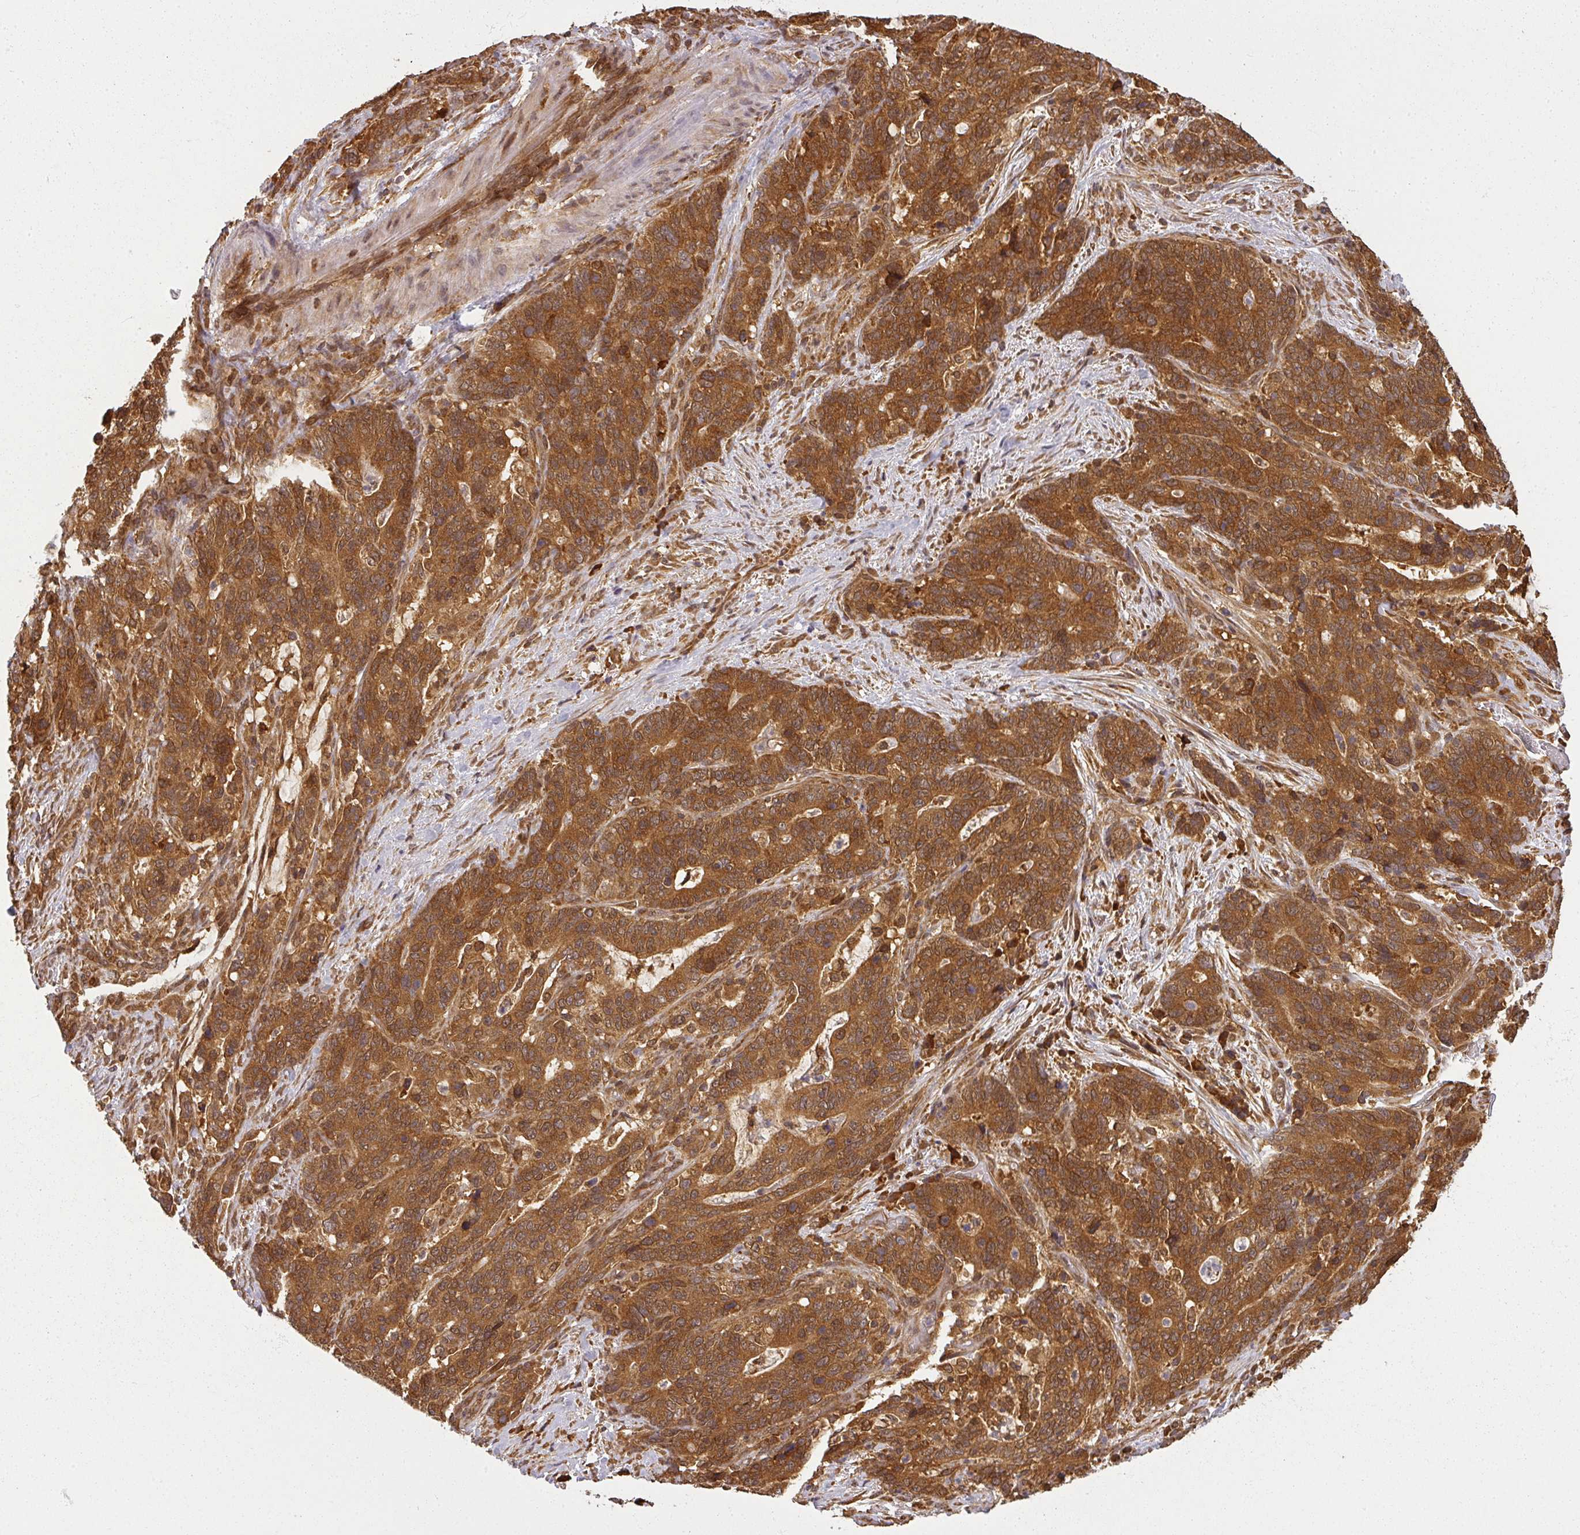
{"staining": {"intensity": "moderate", "quantity": ">75%", "location": "cytoplasmic/membranous"}, "tissue": "stomach cancer", "cell_type": "Tumor cells", "image_type": "cancer", "snomed": [{"axis": "morphology", "description": "Normal tissue, NOS"}, {"axis": "morphology", "description": "Adenocarcinoma, NOS"}, {"axis": "topography", "description": "Stomach"}], "caption": "Tumor cells reveal medium levels of moderate cytoplasmic/membranous staining in approximately >75% of cells in human adenocarcinoma (stomach). (DAB (3,3'-diaminobenzidine) = brown stain, brightfield microscopy at high magnification).", "gene": "PPP6R3", "patient": {"sex": "female", "age": 64}}